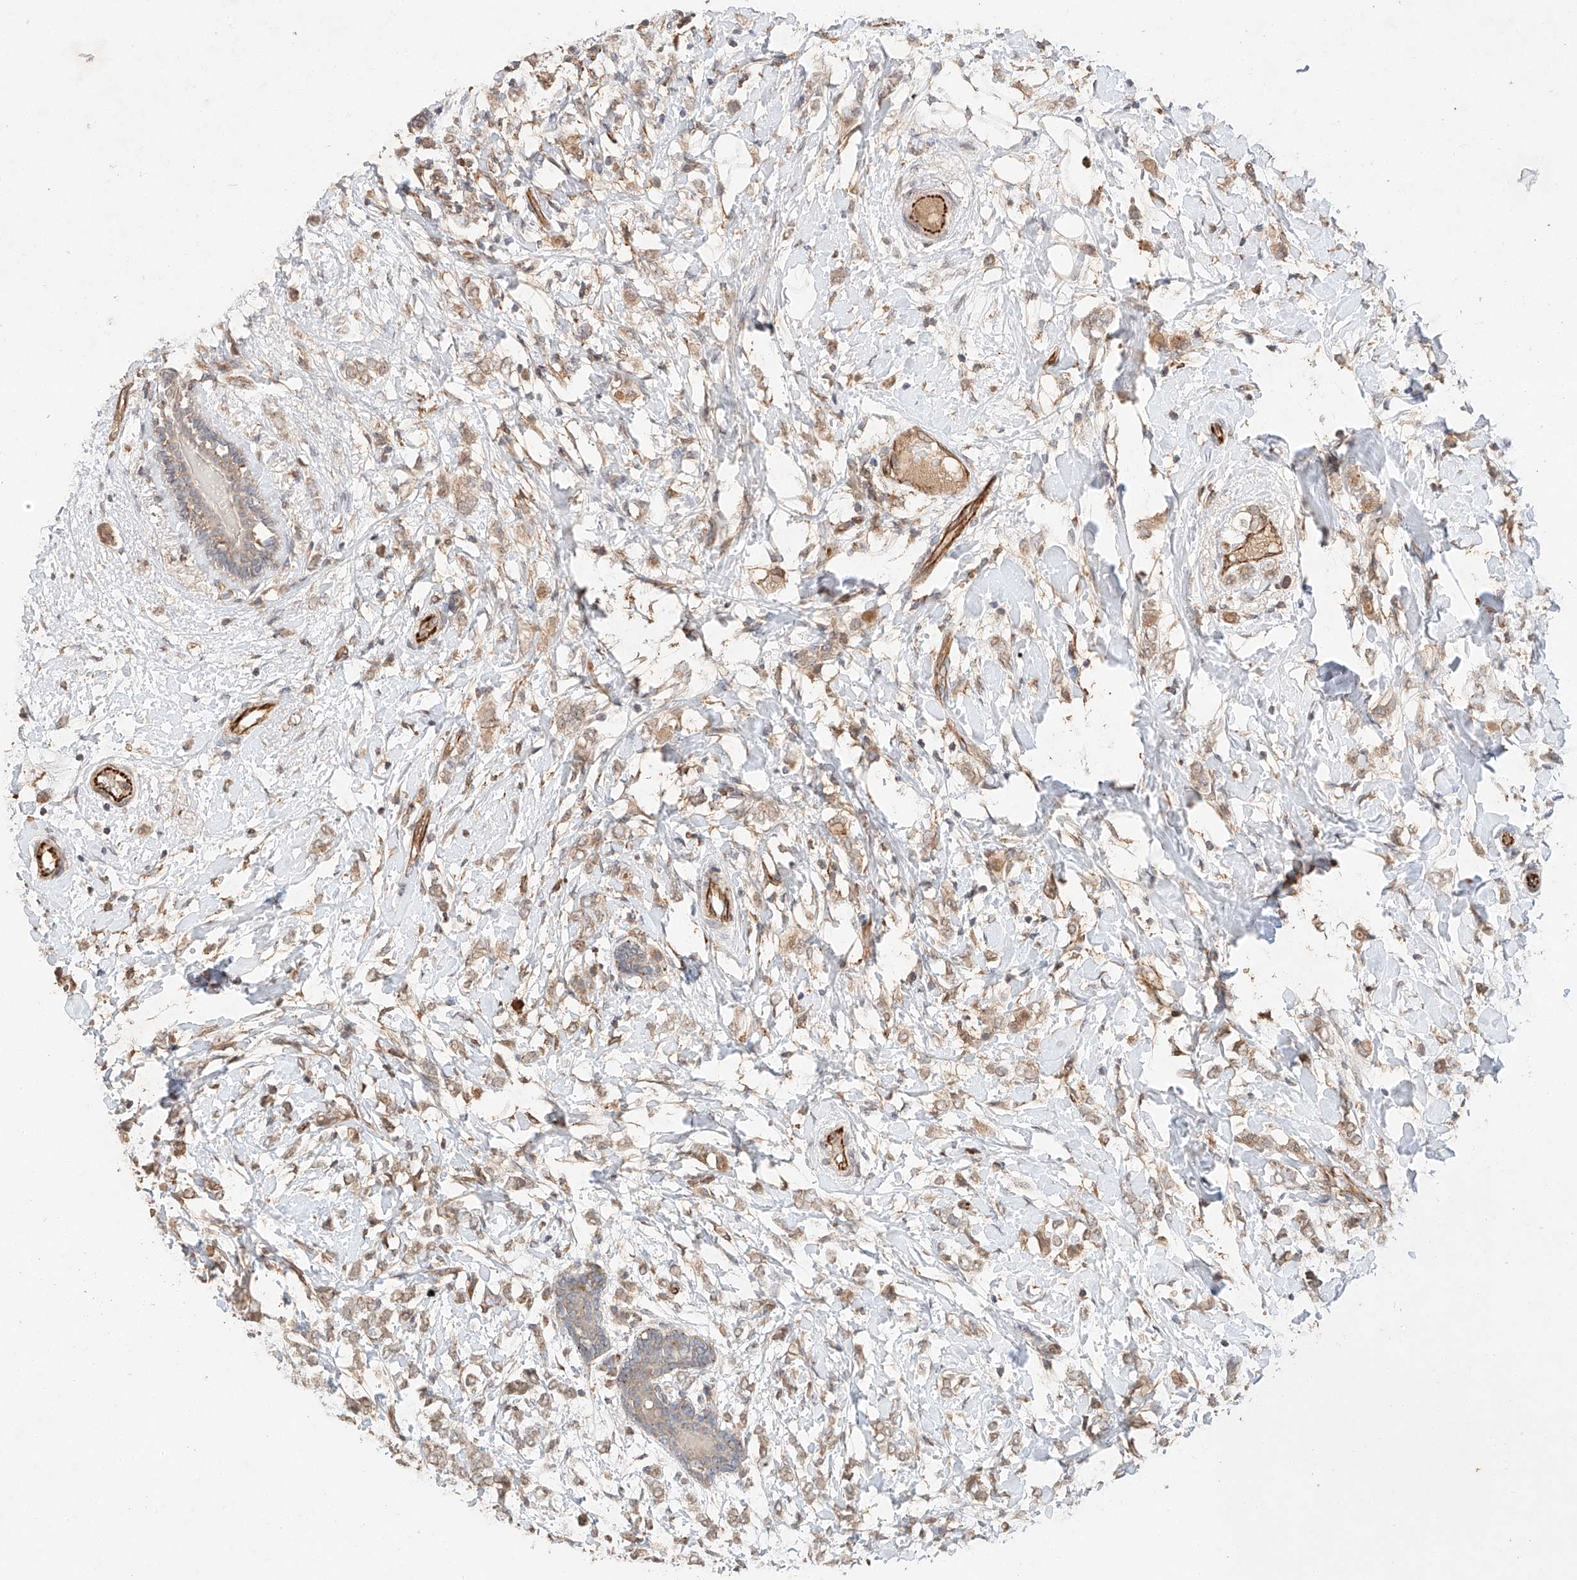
{"staining": {"intensity": "weak", "quantity": ">75%", "location": "cytoplasmic/membranous"}, "tissue": "breast cancer", "cell_type": "Tumor cells", "image_type": "cancer", "snomed": [{"axis": "morphology", "description": "Normal tissue, NOS"}, {"axis": "morphology", "description": "Lobular carcinoma"}, {"axis": "topography", "description": "Breast"}], "caption": "Lobular carcinoma (breast) stained for a protein (brown) exhibits weak cytoplasmic/membranous positive expression in about >75% of tumor cells.", "gene": "SUSD6", "patient": {"sex": "female", "age": 47}}